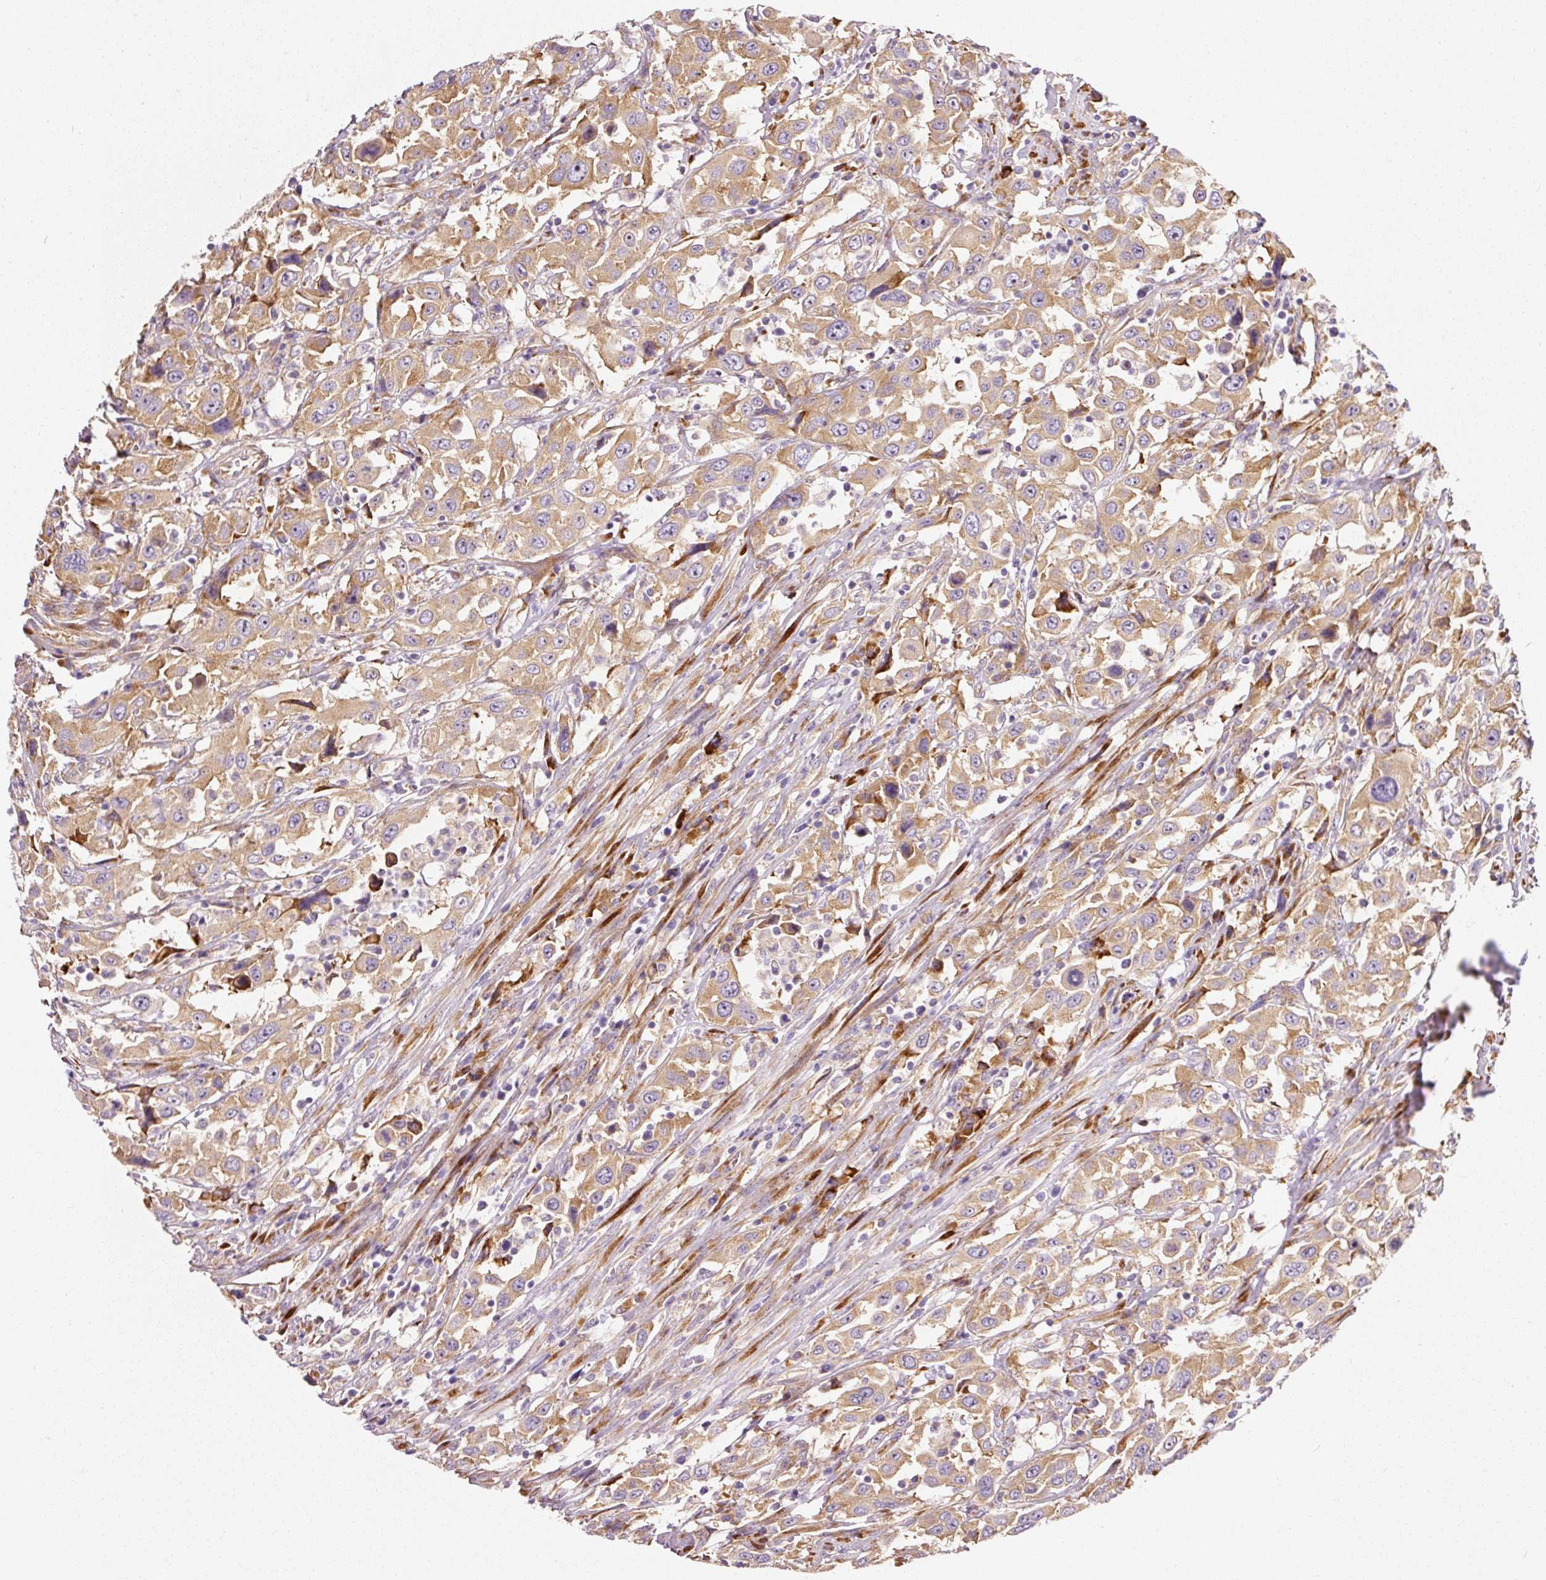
{"staining": {"intensity": "moderate", "quantity": ">75%", "location": "cytoplasmic/membranous"}, "tissue": "urothelial cancer", "cell_type": "Tumor cells", "image_type": "cancer", "snomed": [{"axis": "morphology", "description": "Urothelial carcinoma, High grade"}, {"axis": "topography", "description": "Urinary bladder"}], "caption": "About >75% of tumor cells in urothelial carcinoma (high-grade) show moderate cytoplasmic/membranous protein staining as visualized by brown immunohistochemical staining.", "gene": "RPL10A", "patient": {"sex": "male", "age": 61}}